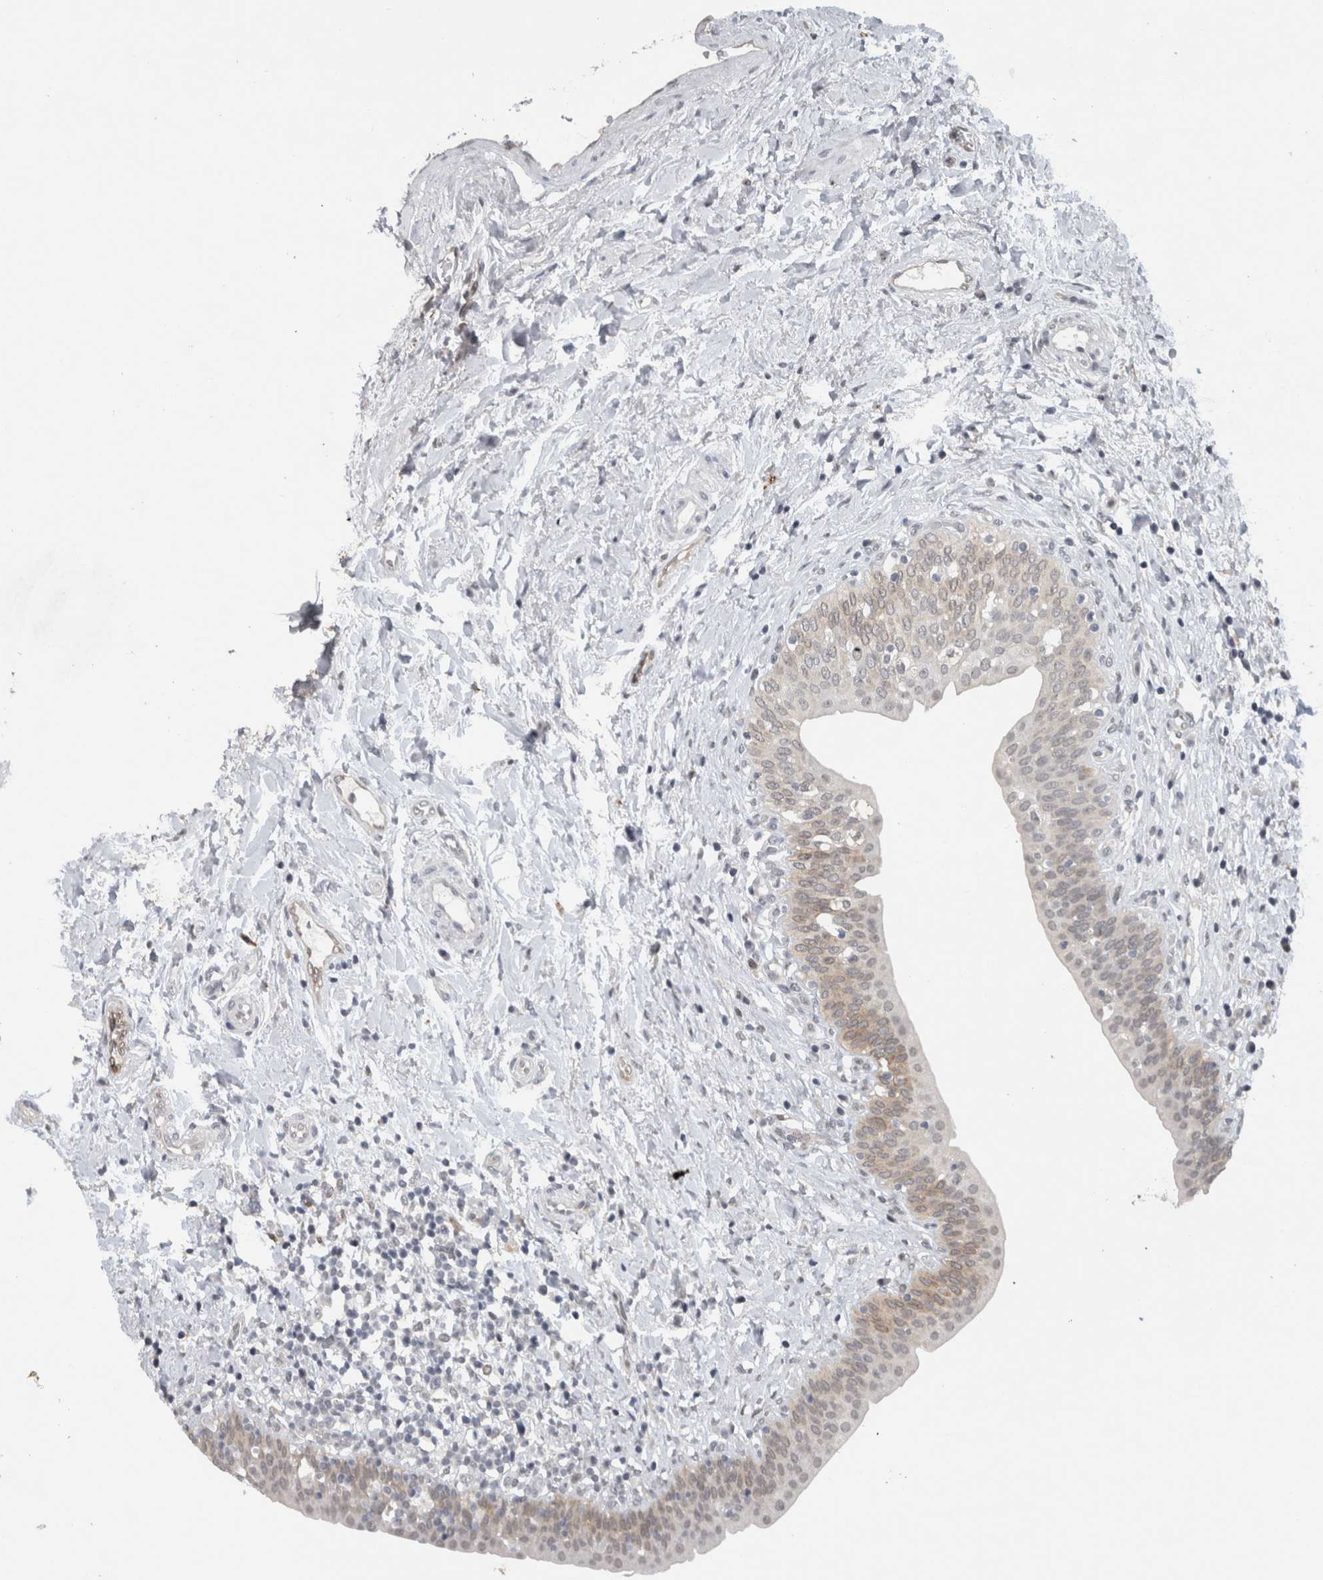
{"staining": {"intensity": "moderate", "quantity": ">75%", "location": "cytoplasmic/membranous"}, "tissue": "urinary bladder", "cell_type": "Urothelial cells", "image_type": "normal", "snomed": [{"axis": "morphology", "description": "Normal tissue, NOS"}, {"axis": "topography", "description": "Urinary bladder"}], "caption": "IHC histopathology image of normal human urinary bladder stained for a protein (brown), which reveals medium levels of moderate cytoplasmic/membranous positivity in approximately >75% of urothelial cells.", "gene": "PRXL2A", "patient": {"sex": "male", "age": 83}}